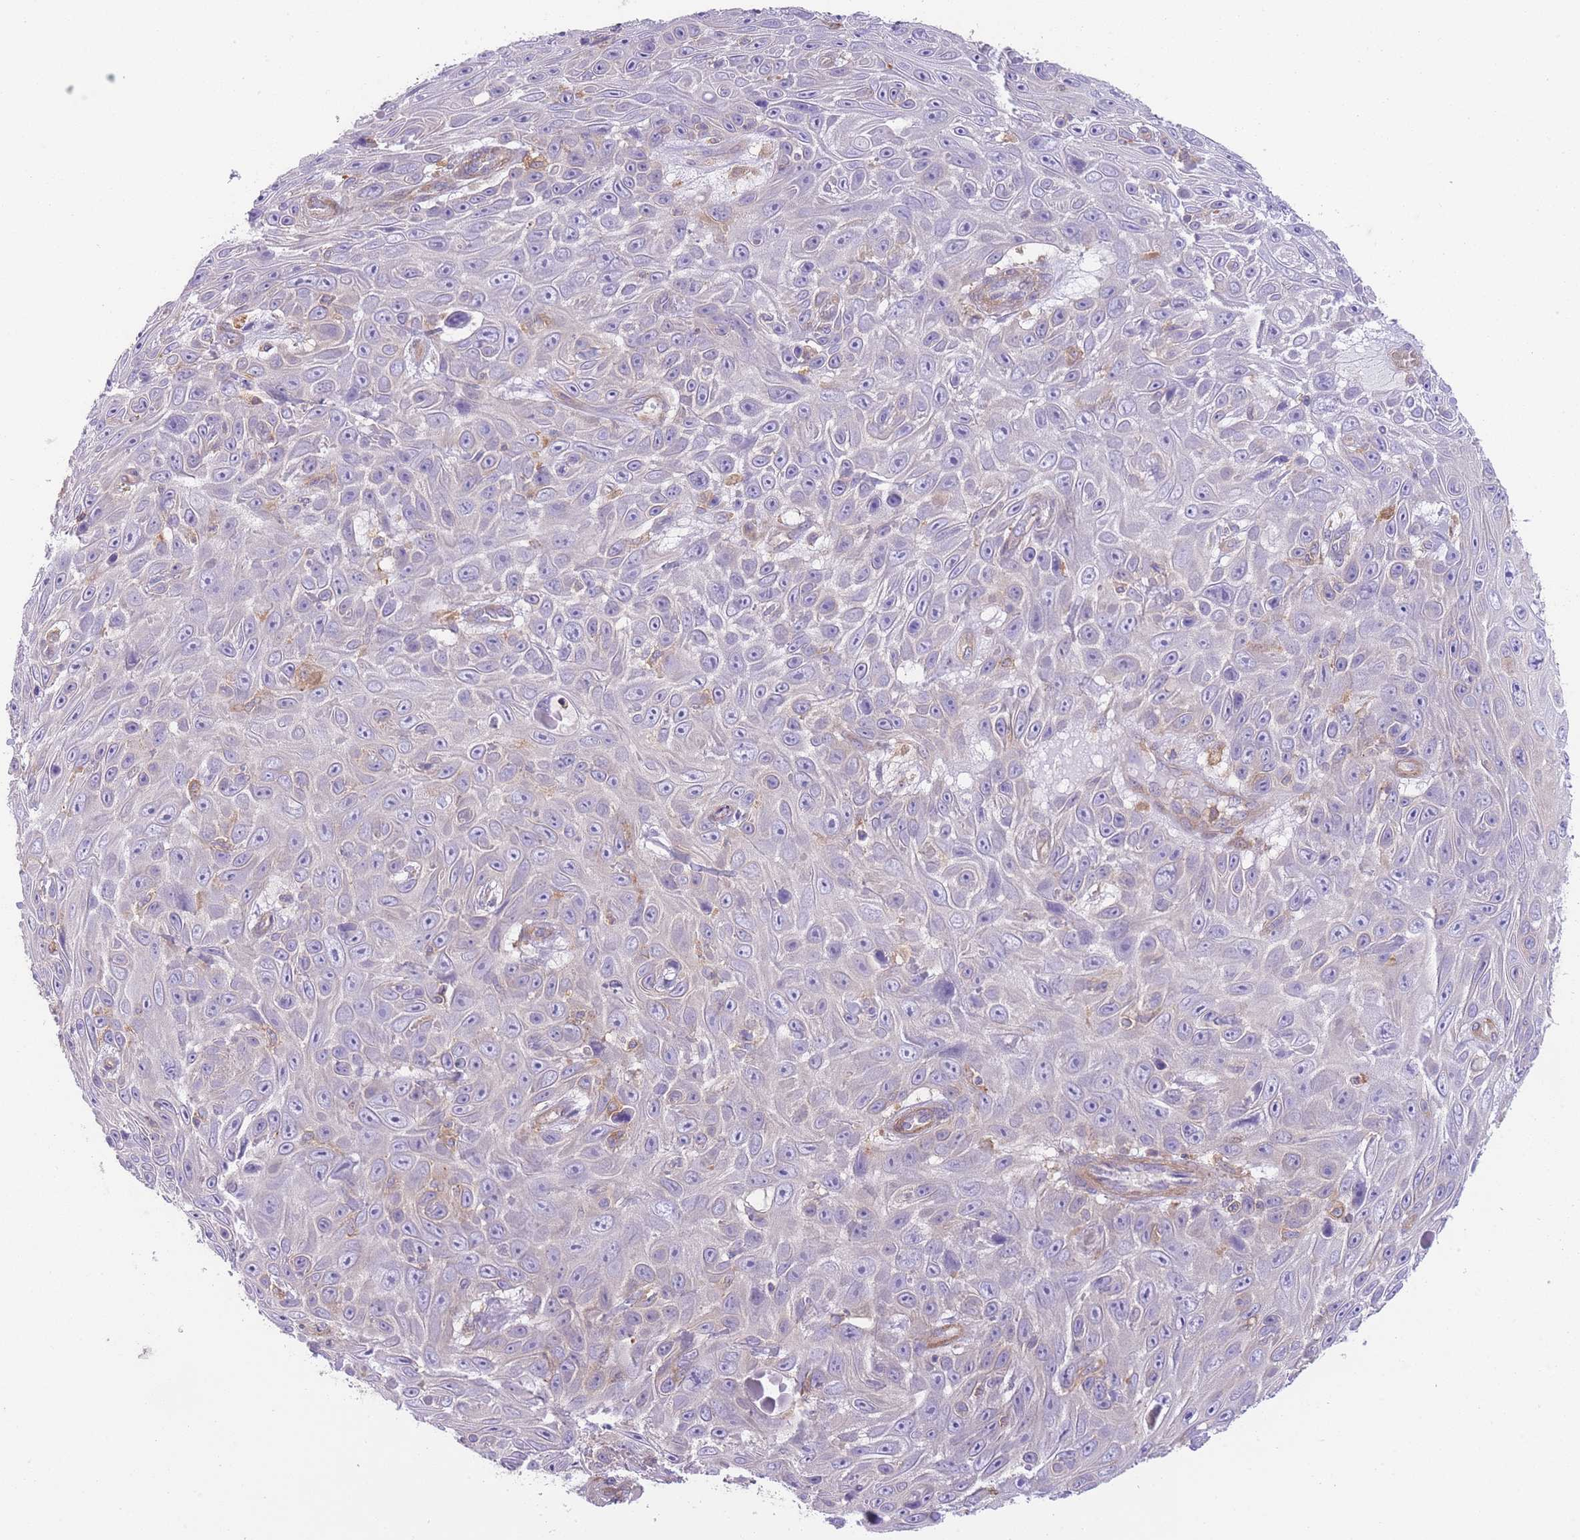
{"staining": {"intensity": "negative", "quantity": "none", "location": "none"}, "tissue": "skin cancer", "cell_type": "Tumor cells", "image_type": "cancer", "snomed": [{"axis": "morphology", "description": "Squamous cell carcinoma, NOS"}, {"axis": "topography", "description": "Skin"}], "caption": "Immunohistochemistry (IHC) of human skin cancer shows no staining in tumor cells.", "gene": "PRKAR1A", "patient": {"sex": "male", "age": 82}}